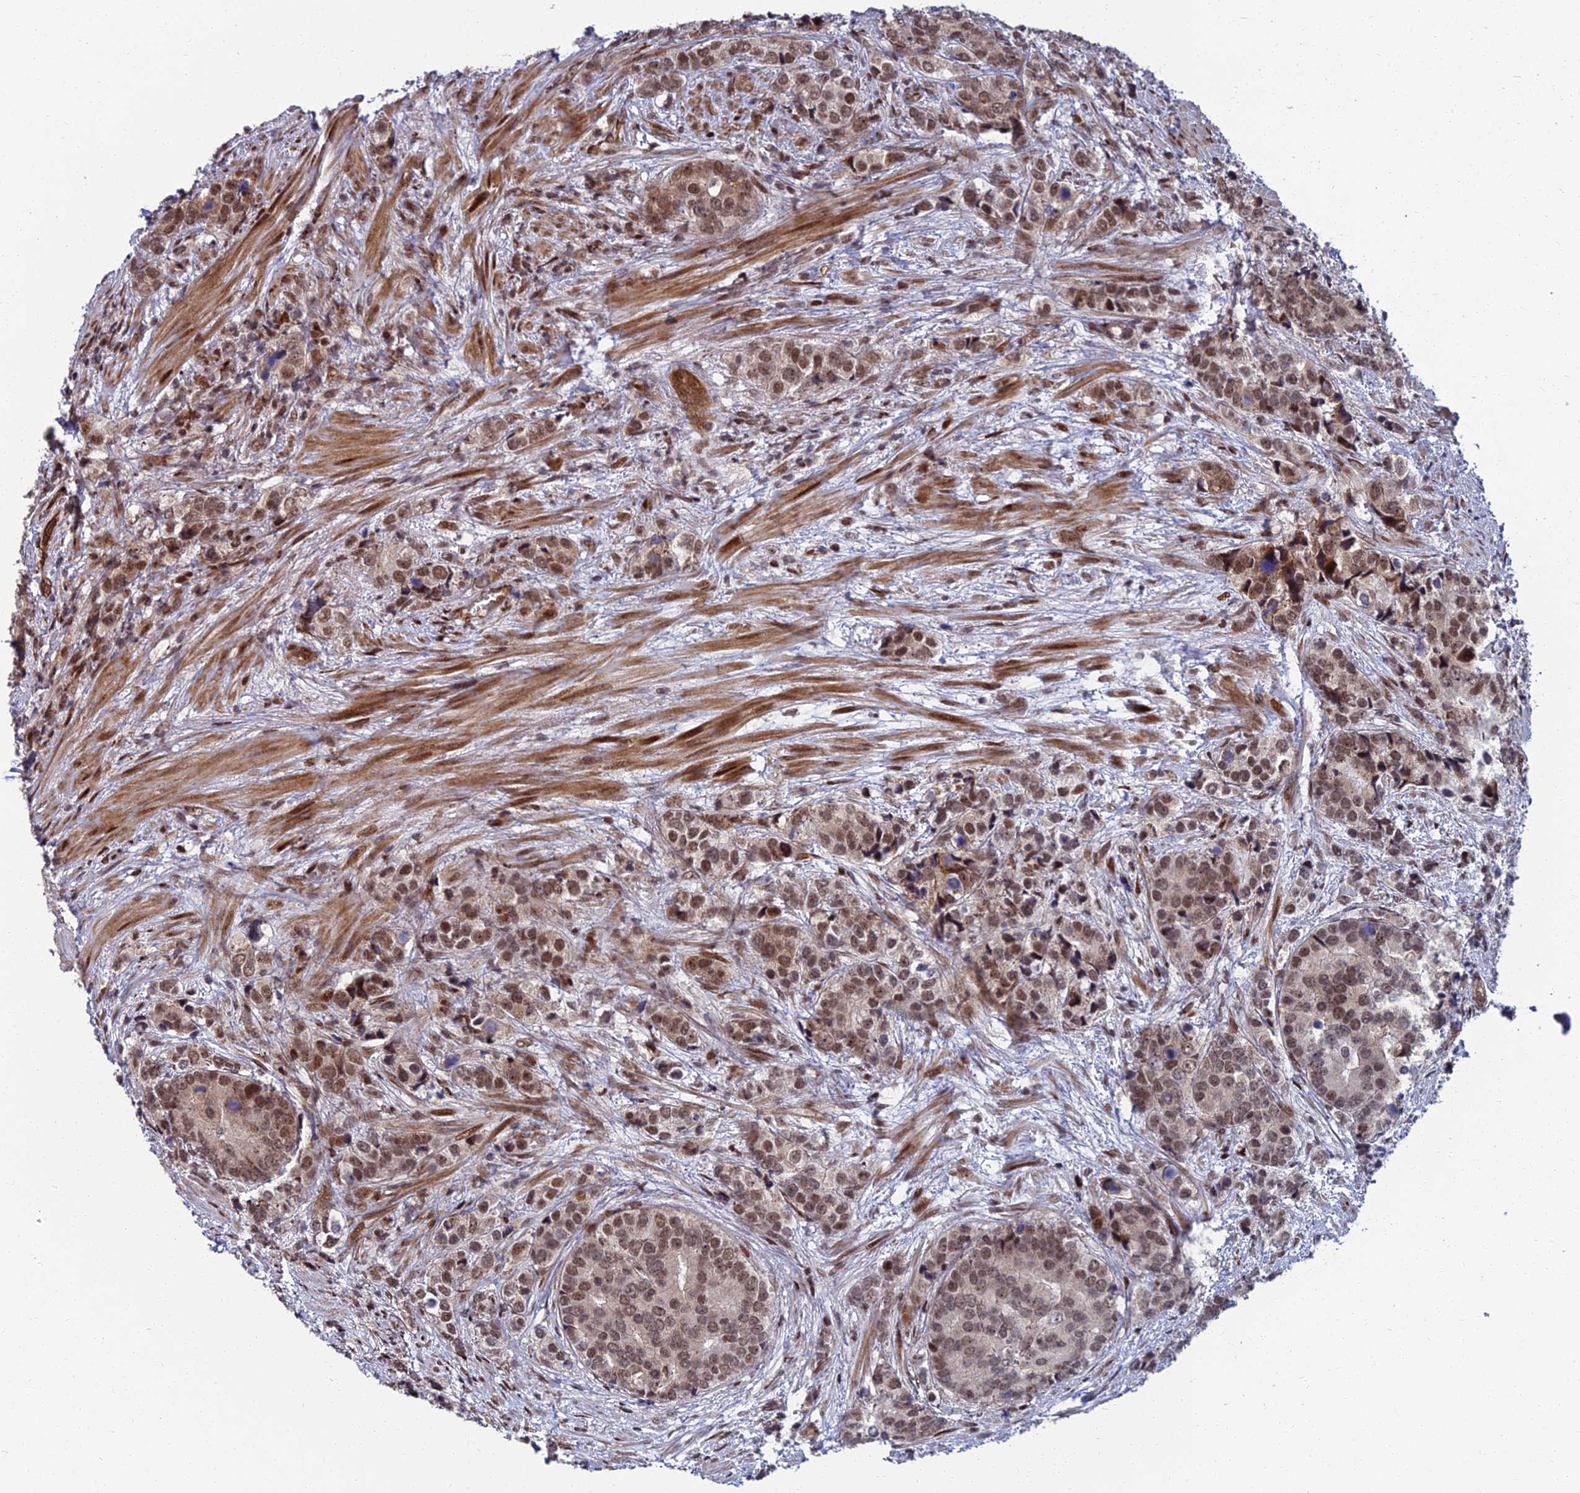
{"staining": {"intensity": "moderate", "quantity": ">75%", "location": "nuclear"}, "tissue": "prostate cancer", "cell_type": "Tumor cells", "image_type": "cancer", "snomed": [{"axis": "morphology", "description": "Adenocarcinoma, High grade"}, {"axis": "topography", "description": "Prostate"}], "caption": "Prostate cancer (high-grade adenocarcinoma) stained for a protein reveals moderate nuclear positivity in tumor cells. (DAB IHC, brown staining for protein, blue staining for nuclei).", "gene": "ZNF668", "patient": {"sex": "male", "age": 62}}